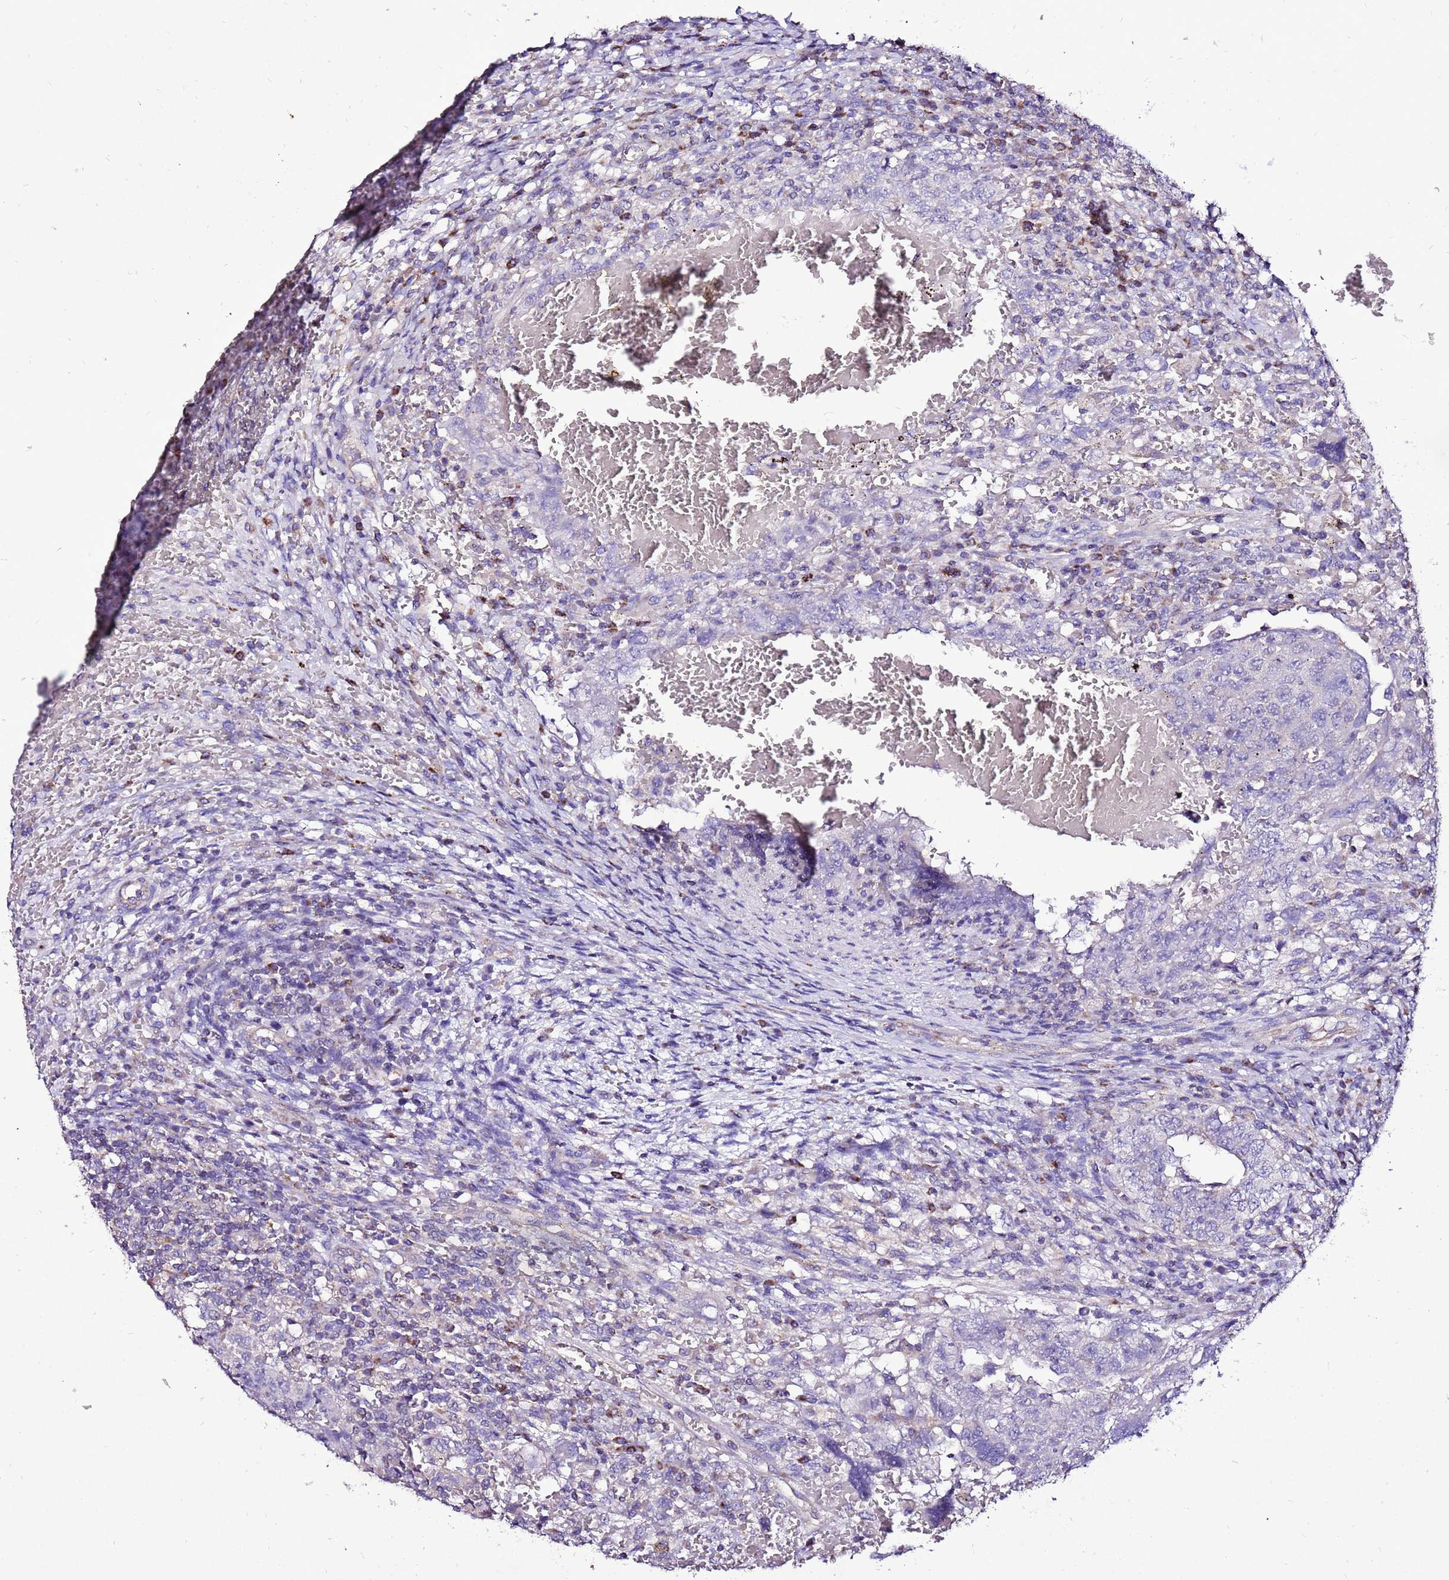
{"staining": {"intensity": "negative", "quantity": "none", "location": "none"}, "tissue": "testis cancer", "cell_type": "Tumor cells", "image_type": "cancer", "snomed": [{"axis": "morphology", "description": "Carcinoma, Embryonal, NOS"}, {"axis": "topography", "description": "Testis"}], "caption": "Immunohistochemistry histopathology image of embryonal carcinoma (testis) stained for a protein (brown), which shows no positivity in tumor cells.", "gene": "TMEM106C", "patient": {"sex": "male", "age": 26}}